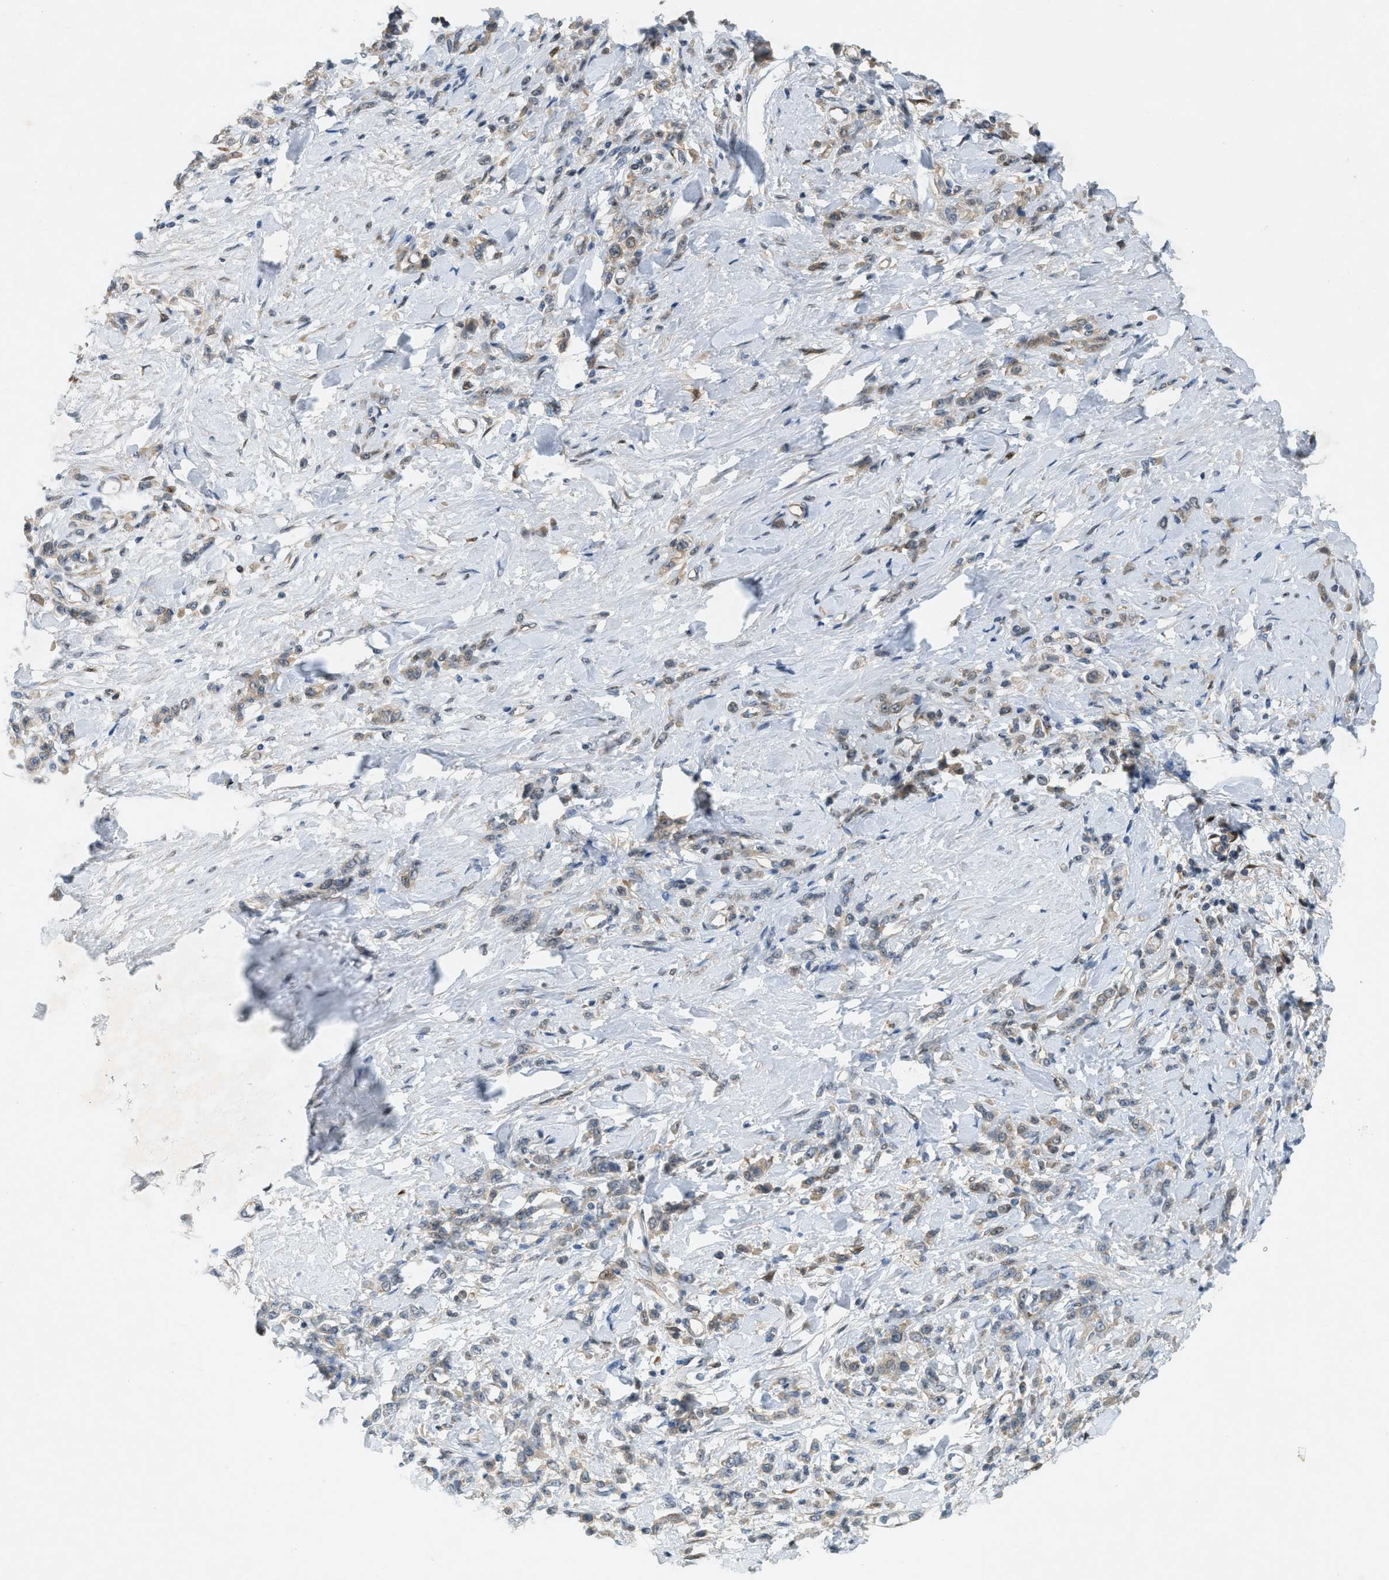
{"staining": {"intensity": "weak", "quantity": ">75%", "location": "cytoplasmic/membranous"}, "tissue": "stomach cancer", "cell_type": "Tumor cells", "image_type": "cancer", "snomed": [{"axis": "morphology", "description": "Normal tissue, NOS"}, {"axis": "morphology", "description": "Adenocarcinoma, NOS"}, {"axis": "topography", "description": "Stomach"}], "caption": "Protein expression analysis of human stomach adenocarcinoma reveals weak cytoplasmic/membranous expression in approximately >75% of tumor cells.", "gene": "PDCL3", "patient": {"sex": "male", "age": 82}}